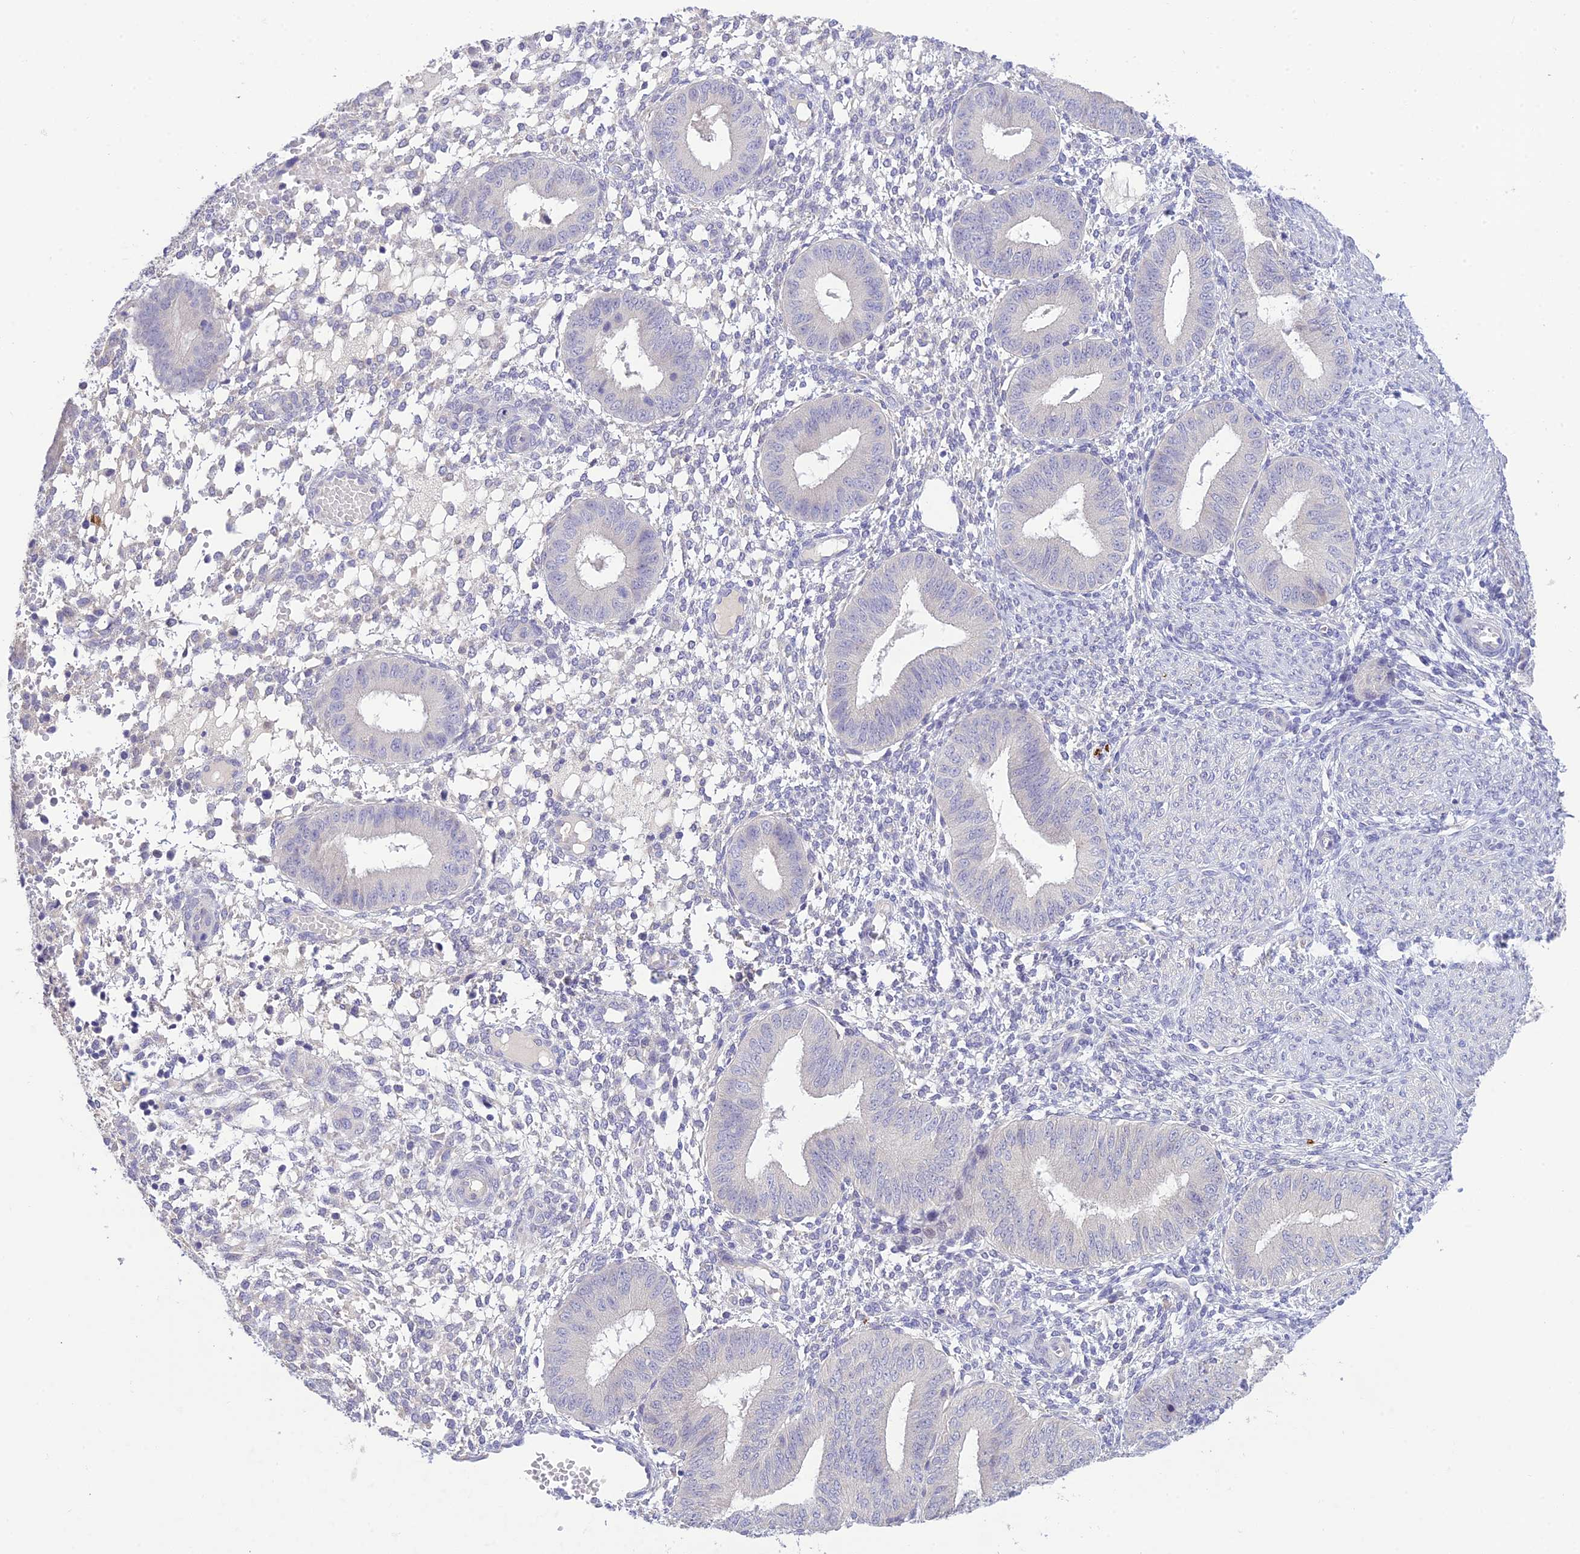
{"staining": {"intensity": "negative", "quantity": "none", "location": "none"}, "tissue": "endometrium", "cell_type": "Cells in endometrial stroma", "image_type": "normal", "snomed": [{"axis": "morphology", "description": "Normal tissue, NOS"}, {"axis": "topography", "description": "Endometrium"}], "caption": "The immunohistochemistry histopathology image has no significant staining in cells in endometrial stroma of endometrium.", "gene": "XPO7", "patient": {"sex": "female", "age": 49}}